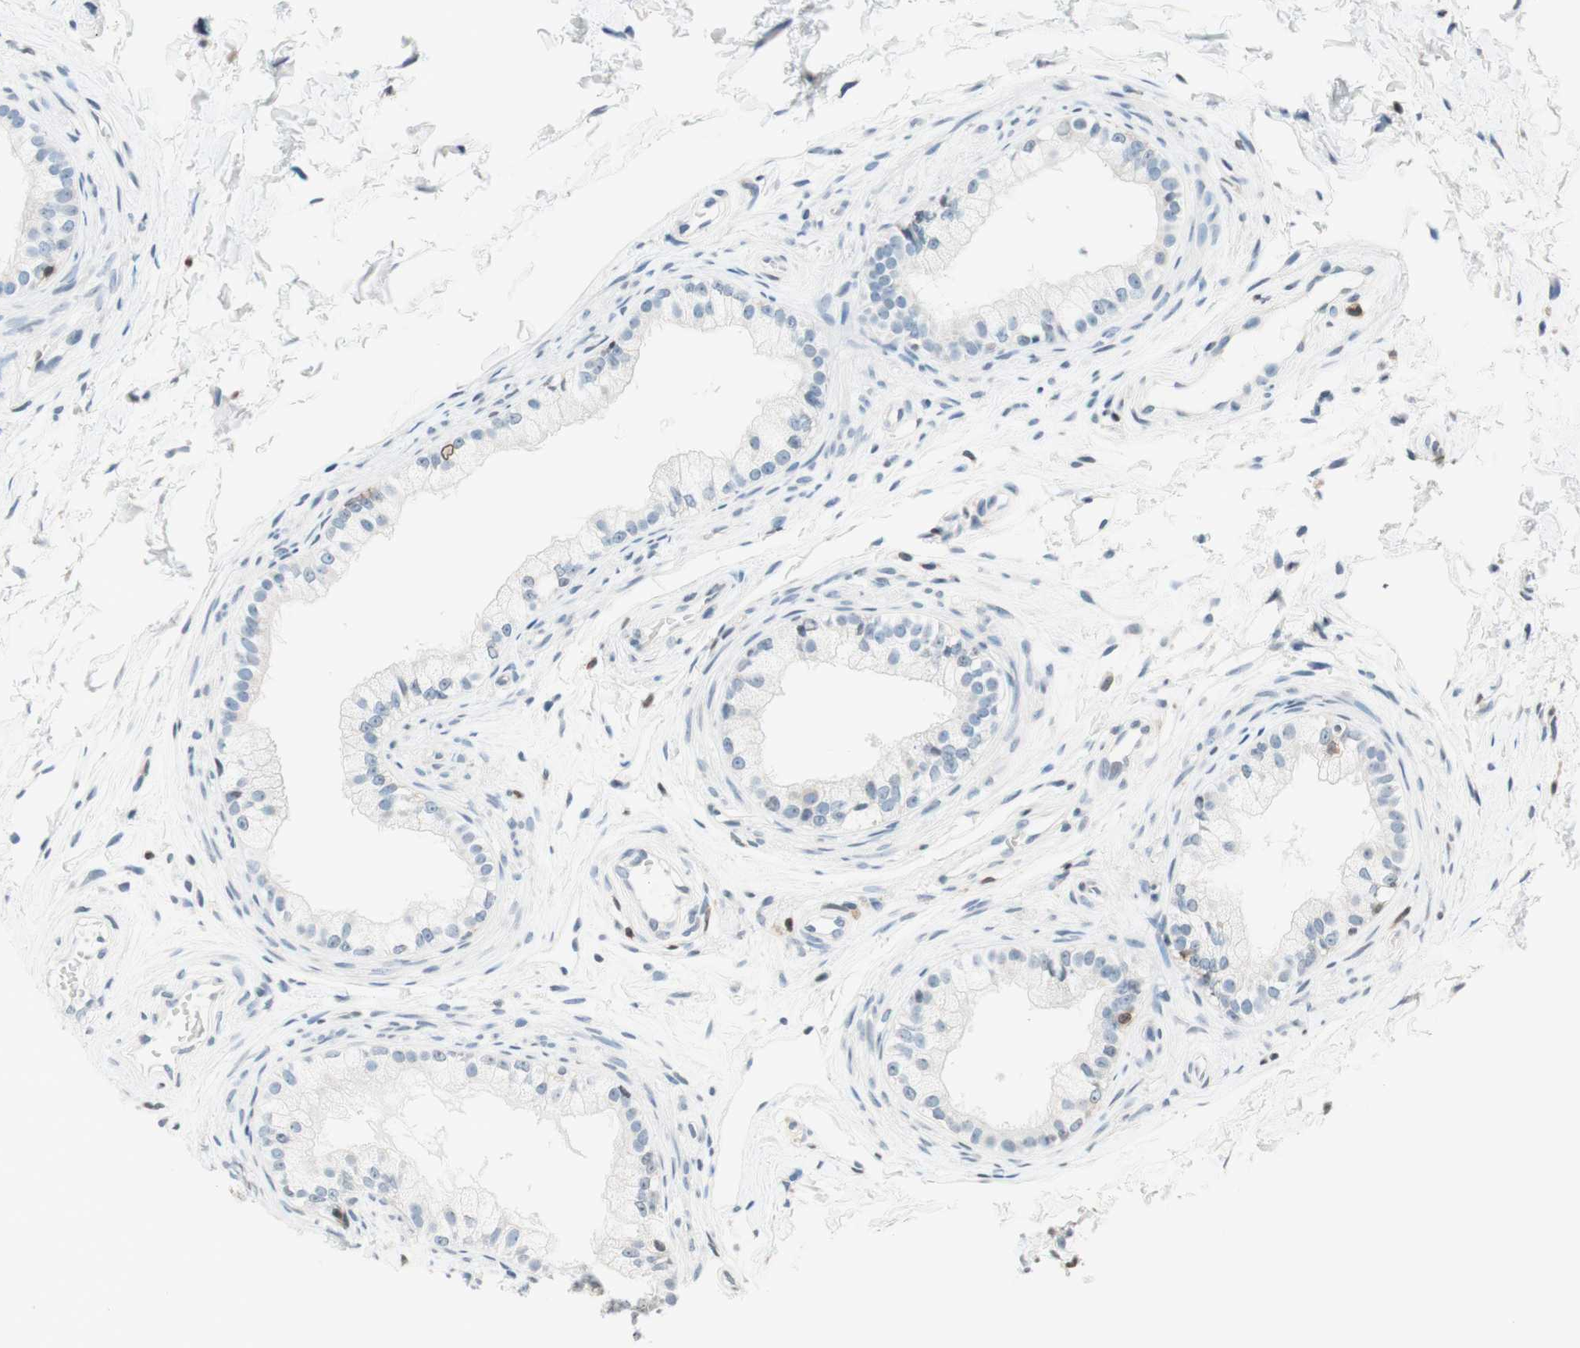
{"staining": {"intensity": "negative", "quantity": "none", "location": "none"}, "tissue": "epididymis", "cell_type": "Glandular cells", "image_type": "normal", "snomed": [{"axis": "morphology", "description": "Normal tissue, NOS"}, {"axis": "topography", "description": "Epididymis"}], "caption": "Histopathology image shows no significant protein expression in glandular cells of benign epididymis.", "gene": "WIPF1", "patient": {"sex": "male", "age": 56}}